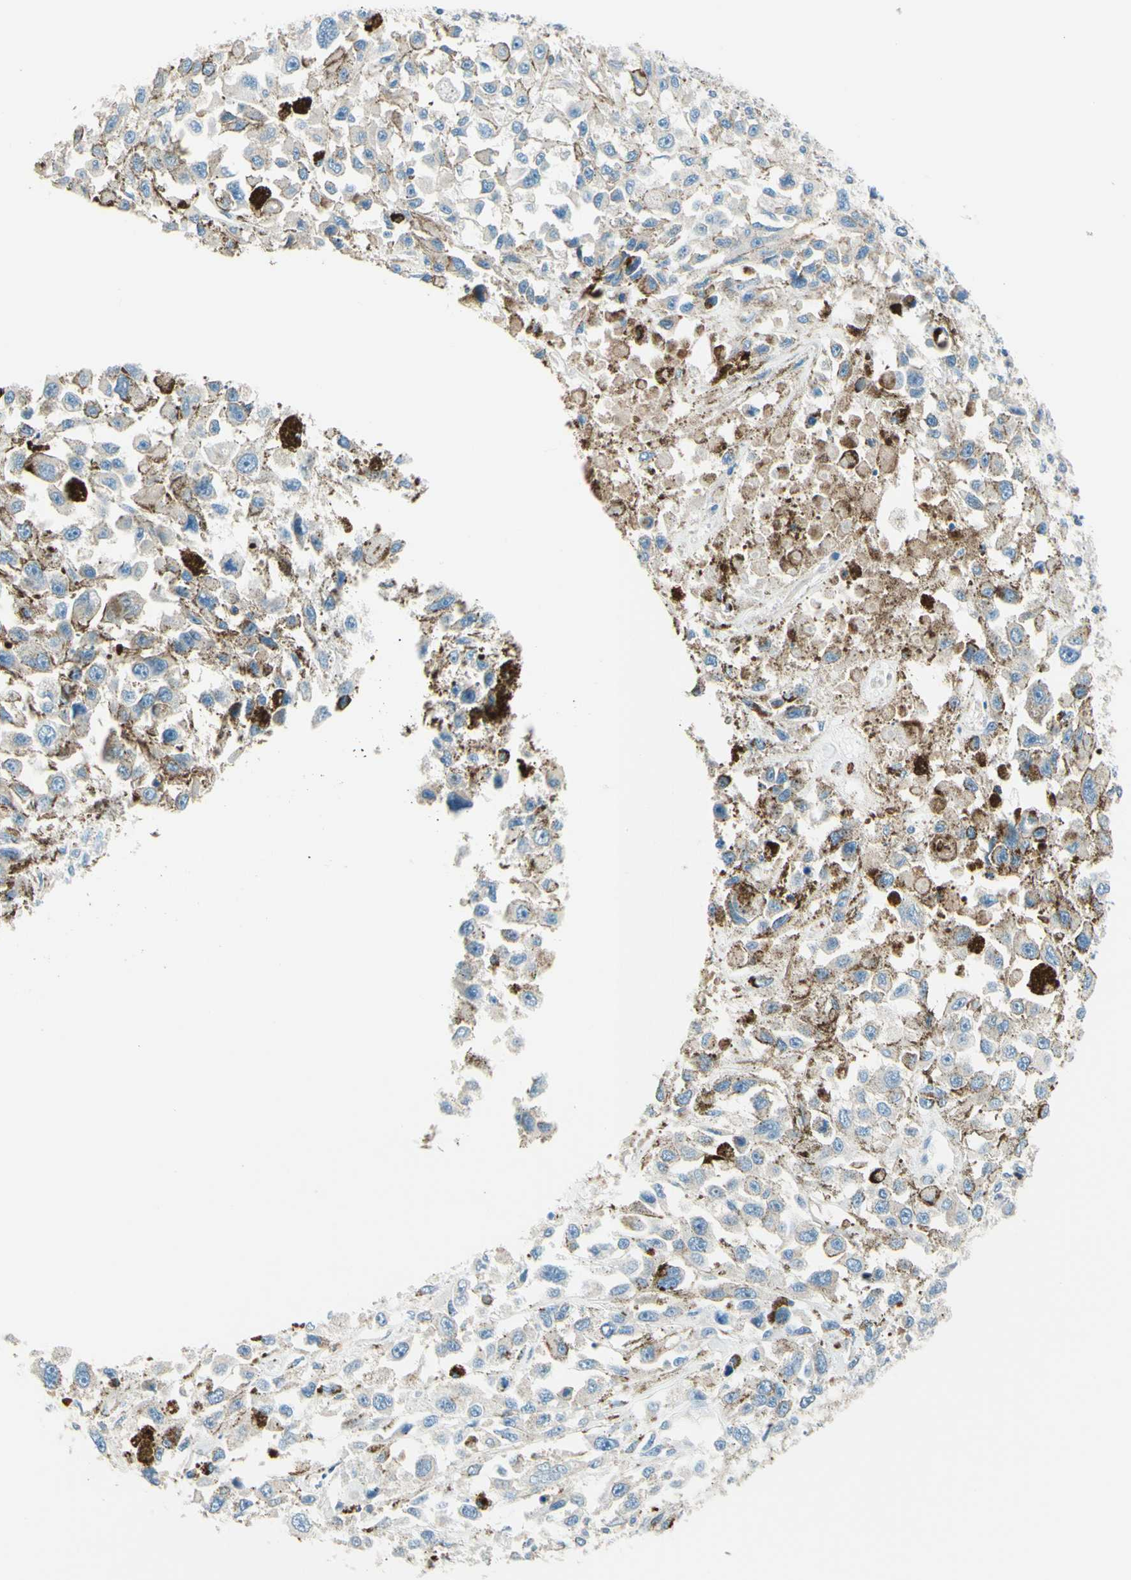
{"staining": {"intensity": "weak", "quantity": "25%-75%", "location": "cytoplasmic/membranous"}, "tissue": "melanoma", "cell_type": "Tumor cells", "image_type": "cancer", "snomed": [{"axis": "morphology", "description": "Malignant melanoma, Metastatic site"}, {"axis": "topography", "description": "Lymph node"}], "caption": "This photomicrograph reveals melanoma stained with IHC to label a protein in brown. The cytoplasmic/membranous of tumor cells show weak positivity for the protein. Nuclei are counter-stained blue.", "gene": "SIGLEC9", "patient": {"sex": "male", "age": 59}}